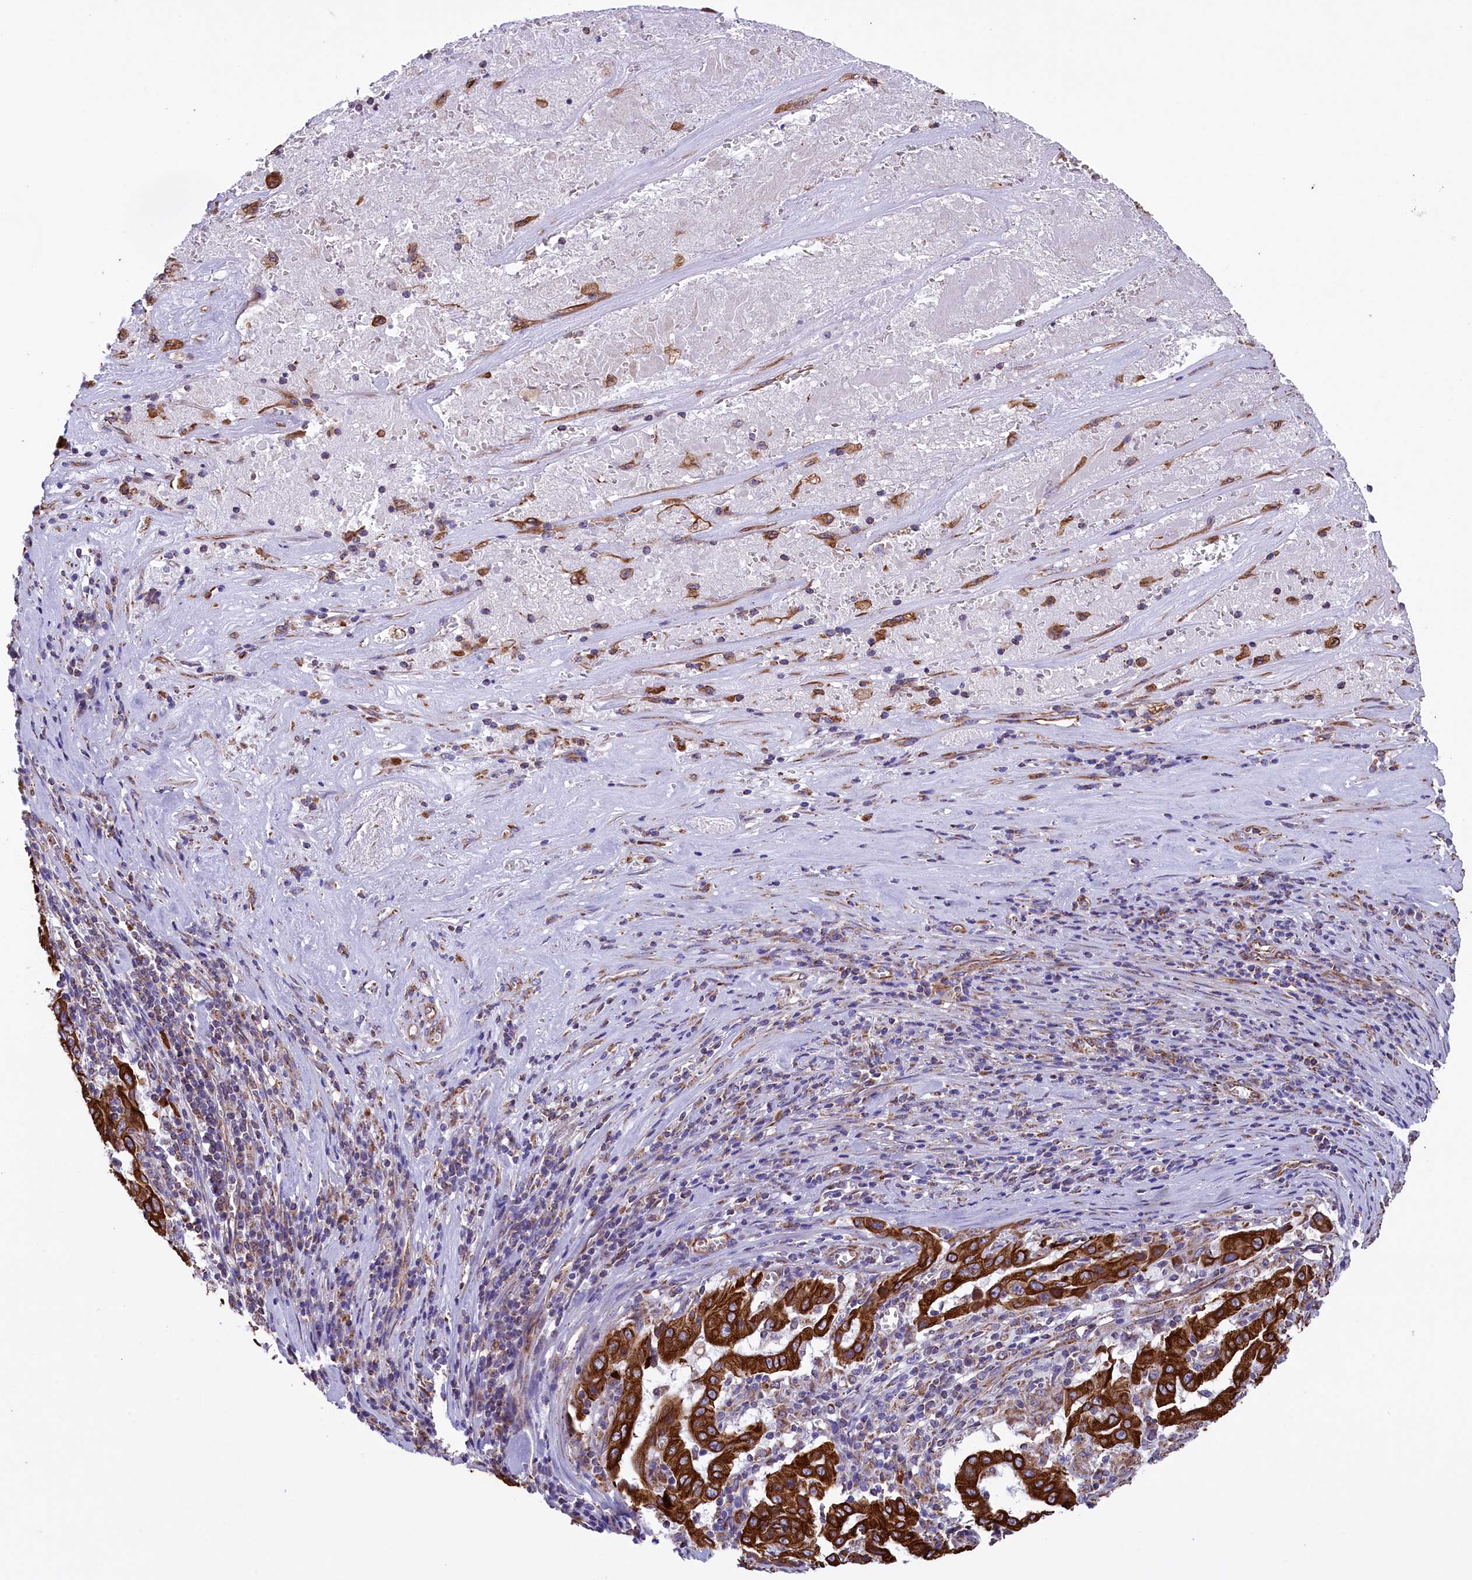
{"staining": {"intensity": "strong", "quantity": ">75%", "location": "cytoplasmic/membranous"}, "tissue": "pancreatic cancer", "cell_type": "Tumor cells", "image_type": "cancer", "snomed": [{"axis": "morphology", "description": "Adenocarcinoma, NOS"}, {"axis": "topography", "description": "Pancreas"}], "caption": "This is an image of immunohistochemistry staining of pancreatic cancer, which shows strong staining in the cytoplasmic/membranous of tumor cells.", "gene": "GATB", "patient": {"sex": "male", "age": 63}}